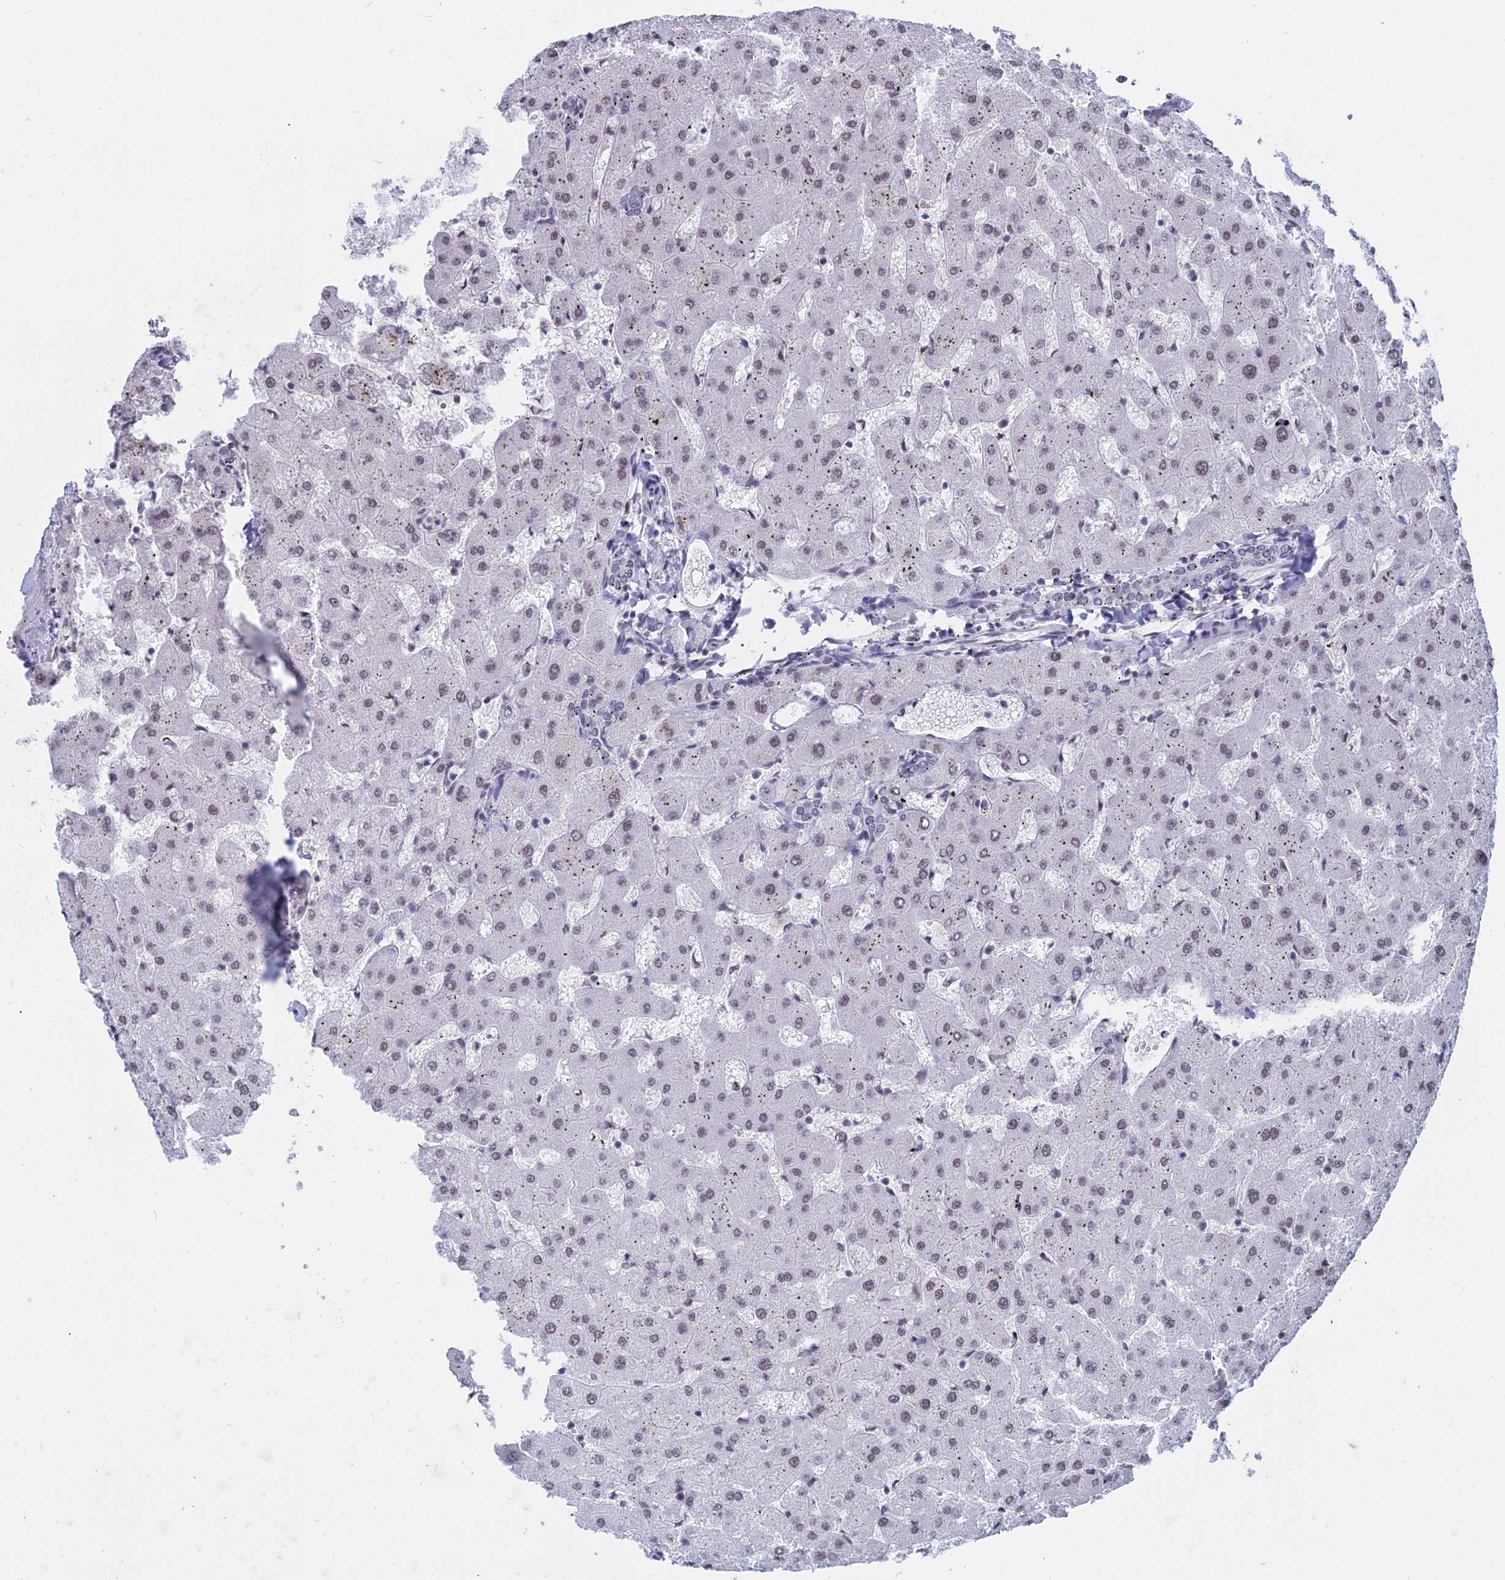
{"staining": {"intensity": "negative", "quantity": "none", "location": "none"}, "tissue": "liver", "cell_type": "Cholangiocytes", "image_type": "normal", "snomed": [{"axis": "morphology", "description": "Normal tissue, NOS"}, {"axis": "topography", "description": "Liver"}], "caption": "A high-resolution histopathology image shows IHC staining of unremarkable liver, which demonstrates no significant staining in cholangiocytes. The staining is performed using DAB brown chromogen with nuclei counter-stained in using hematoxylin.", "gene": "SRSF7", "patient": {"sex": "female", "age": 63}}